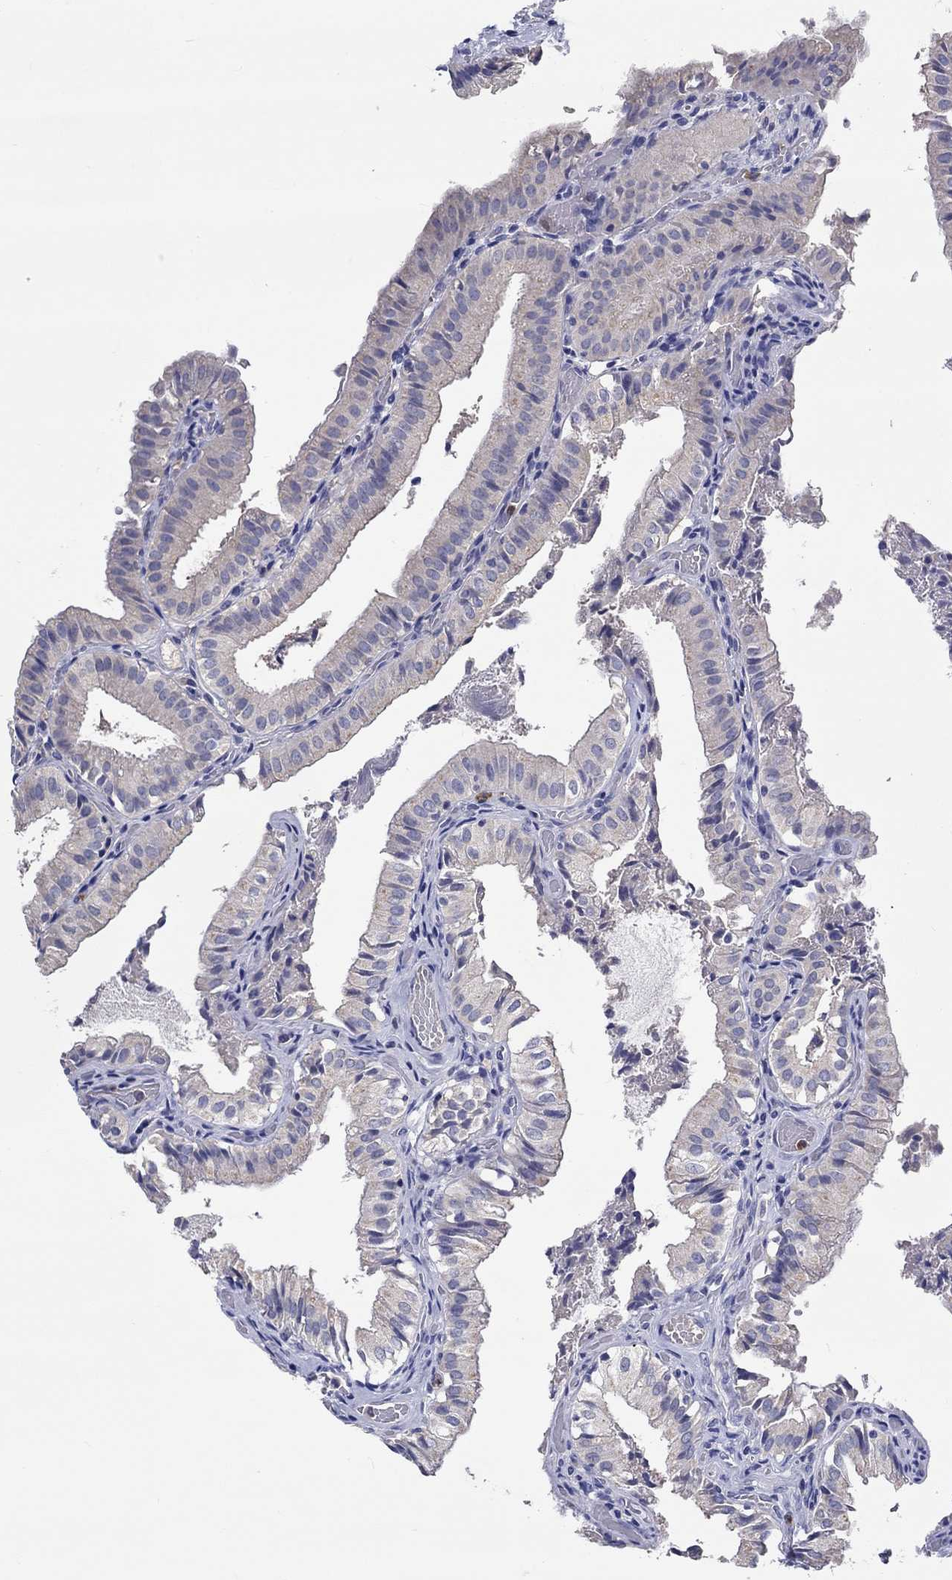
{"staining": {"intensity": "negative", "quantity": "none", "location": "none"}, "tissue": "gallbladder", "cell_type": "Glandular cells", "image_type": "normal", "snomed": [{"axis": "morphology", "description": "Normal tissue, NOS"}, {"axis": "topography", "description": "Gallbladder"}], "caption": "This is an immunohistochemistry (IHC) image of benign gallbladder. There is no expression in glandular cells.", "gene": "CHIT1", "patient": {"sex": "female", "age": 47}}